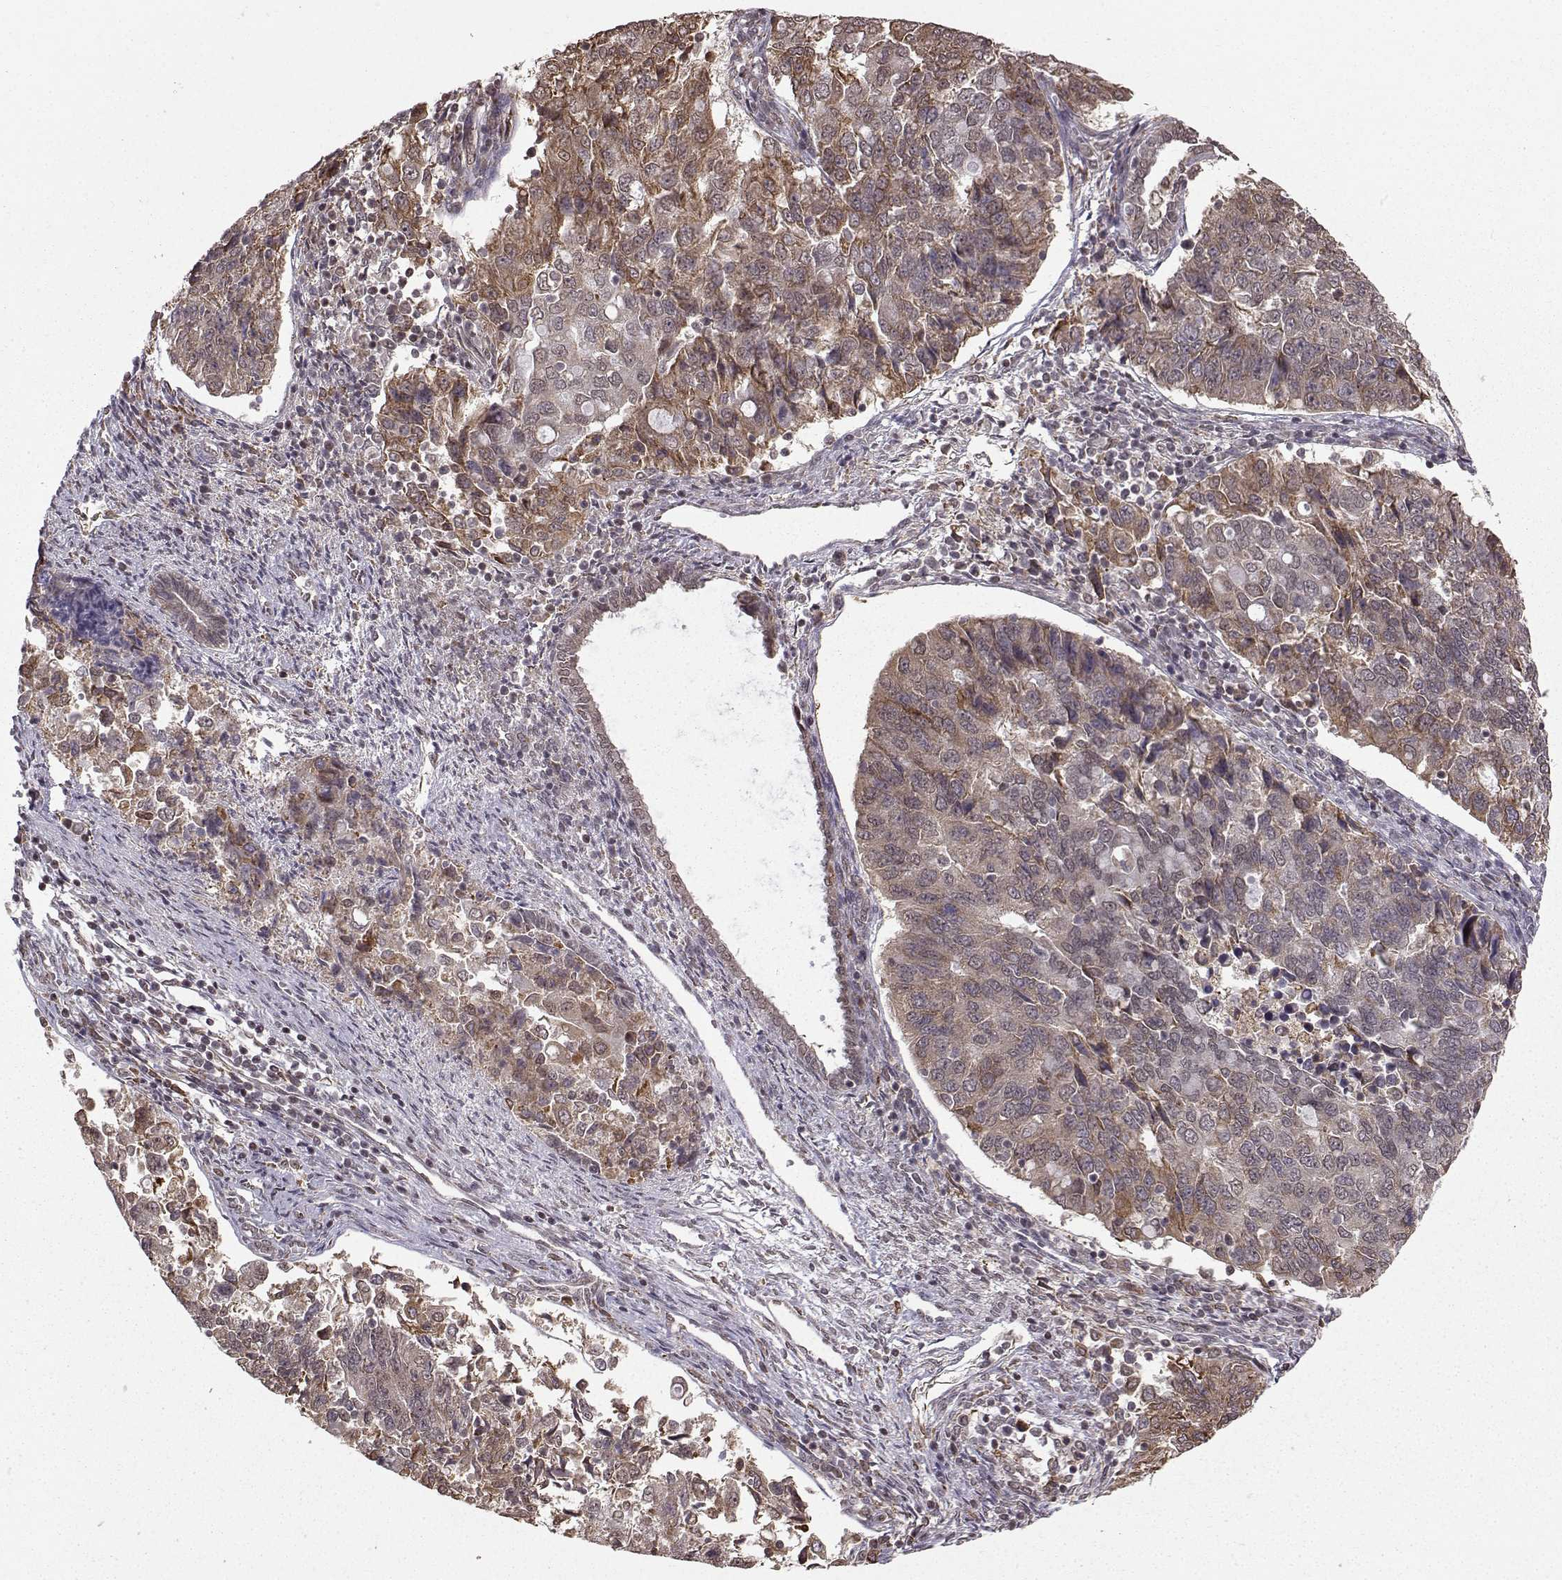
{"staining": {"intensity": "moderate", "quantity": "<25%", "location": "cytoplasmic/membranous,nuclear"}, "tissue": "endometrial cancer", "cell_type": "Tumor cells", "image_type": "cancer", "snomed": [{"axis": "morphology", "description": "Adenocarcinoma, NOS"}, {"axis": "topography", "description": "Endometrium"}], "caption": "DAB immunohistochemical staining of human endometrial cancer reveals moderate cytoplasmic/membranous and nuclear protein expression in about <25% of tumor cells. The staining was performed using DAB (3,3'-diaminobenzidine) to visualize the protein expression in brown, while the nuclei were stained in blue with hematoxylin (Magnification: 20x).", "gene": "EZH1", "patient": {"sex": "female", "age": 43}}